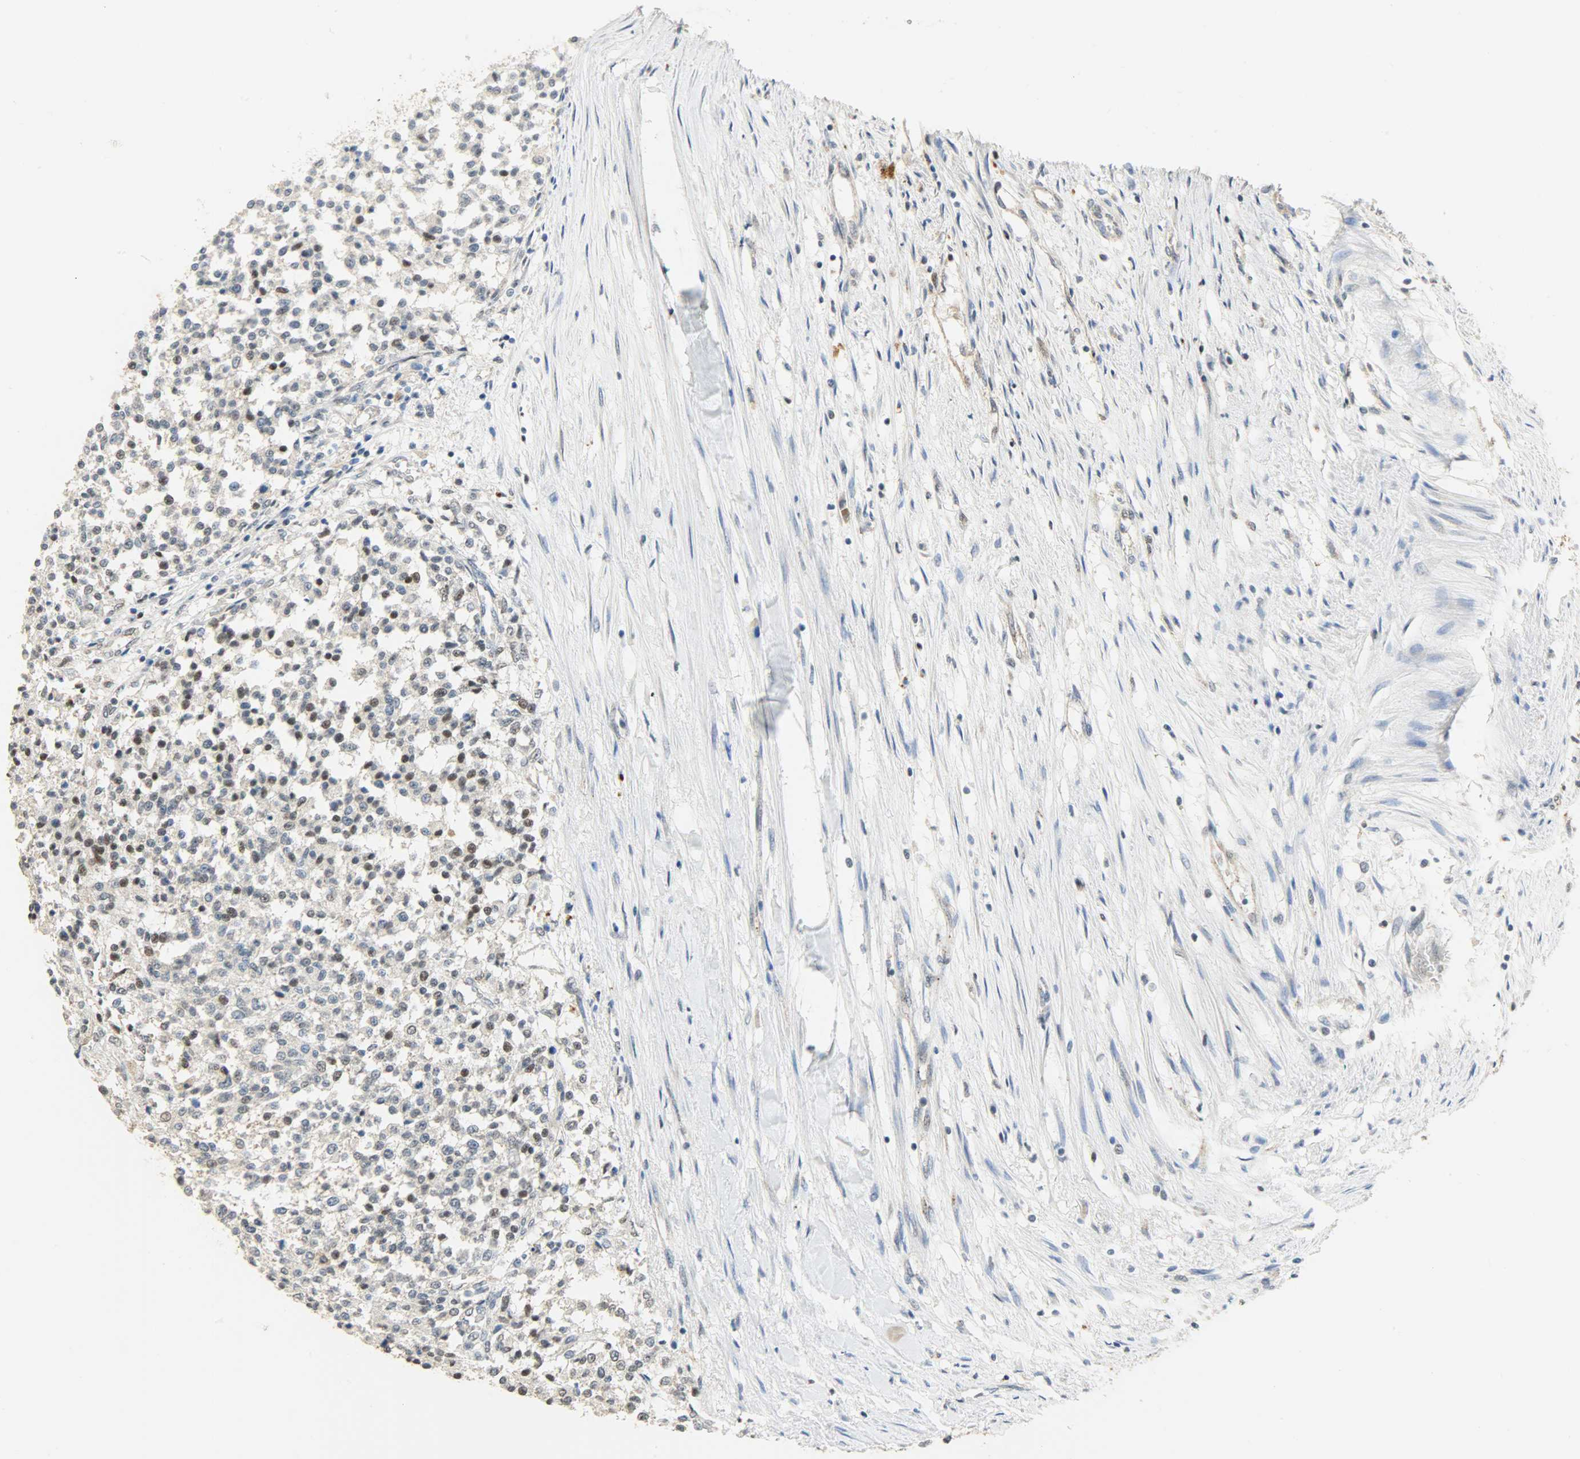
{"staining": {"intensity": "negative", "quantity": "none", "location": "none"}, "tissue": "testis cancer", "cell_type": "Tumor cells", "image_type": "cancer", "snomed": [{"axis": "morphology", "description": "Seminoma, NOS"}, {"axis": "topography", "description": "Testis"}], "caption": "Tumor cells are negative for protein expression in human testis cancer.", "gene": "GIT2", "patient": {"sex": "male", "age": 59}}